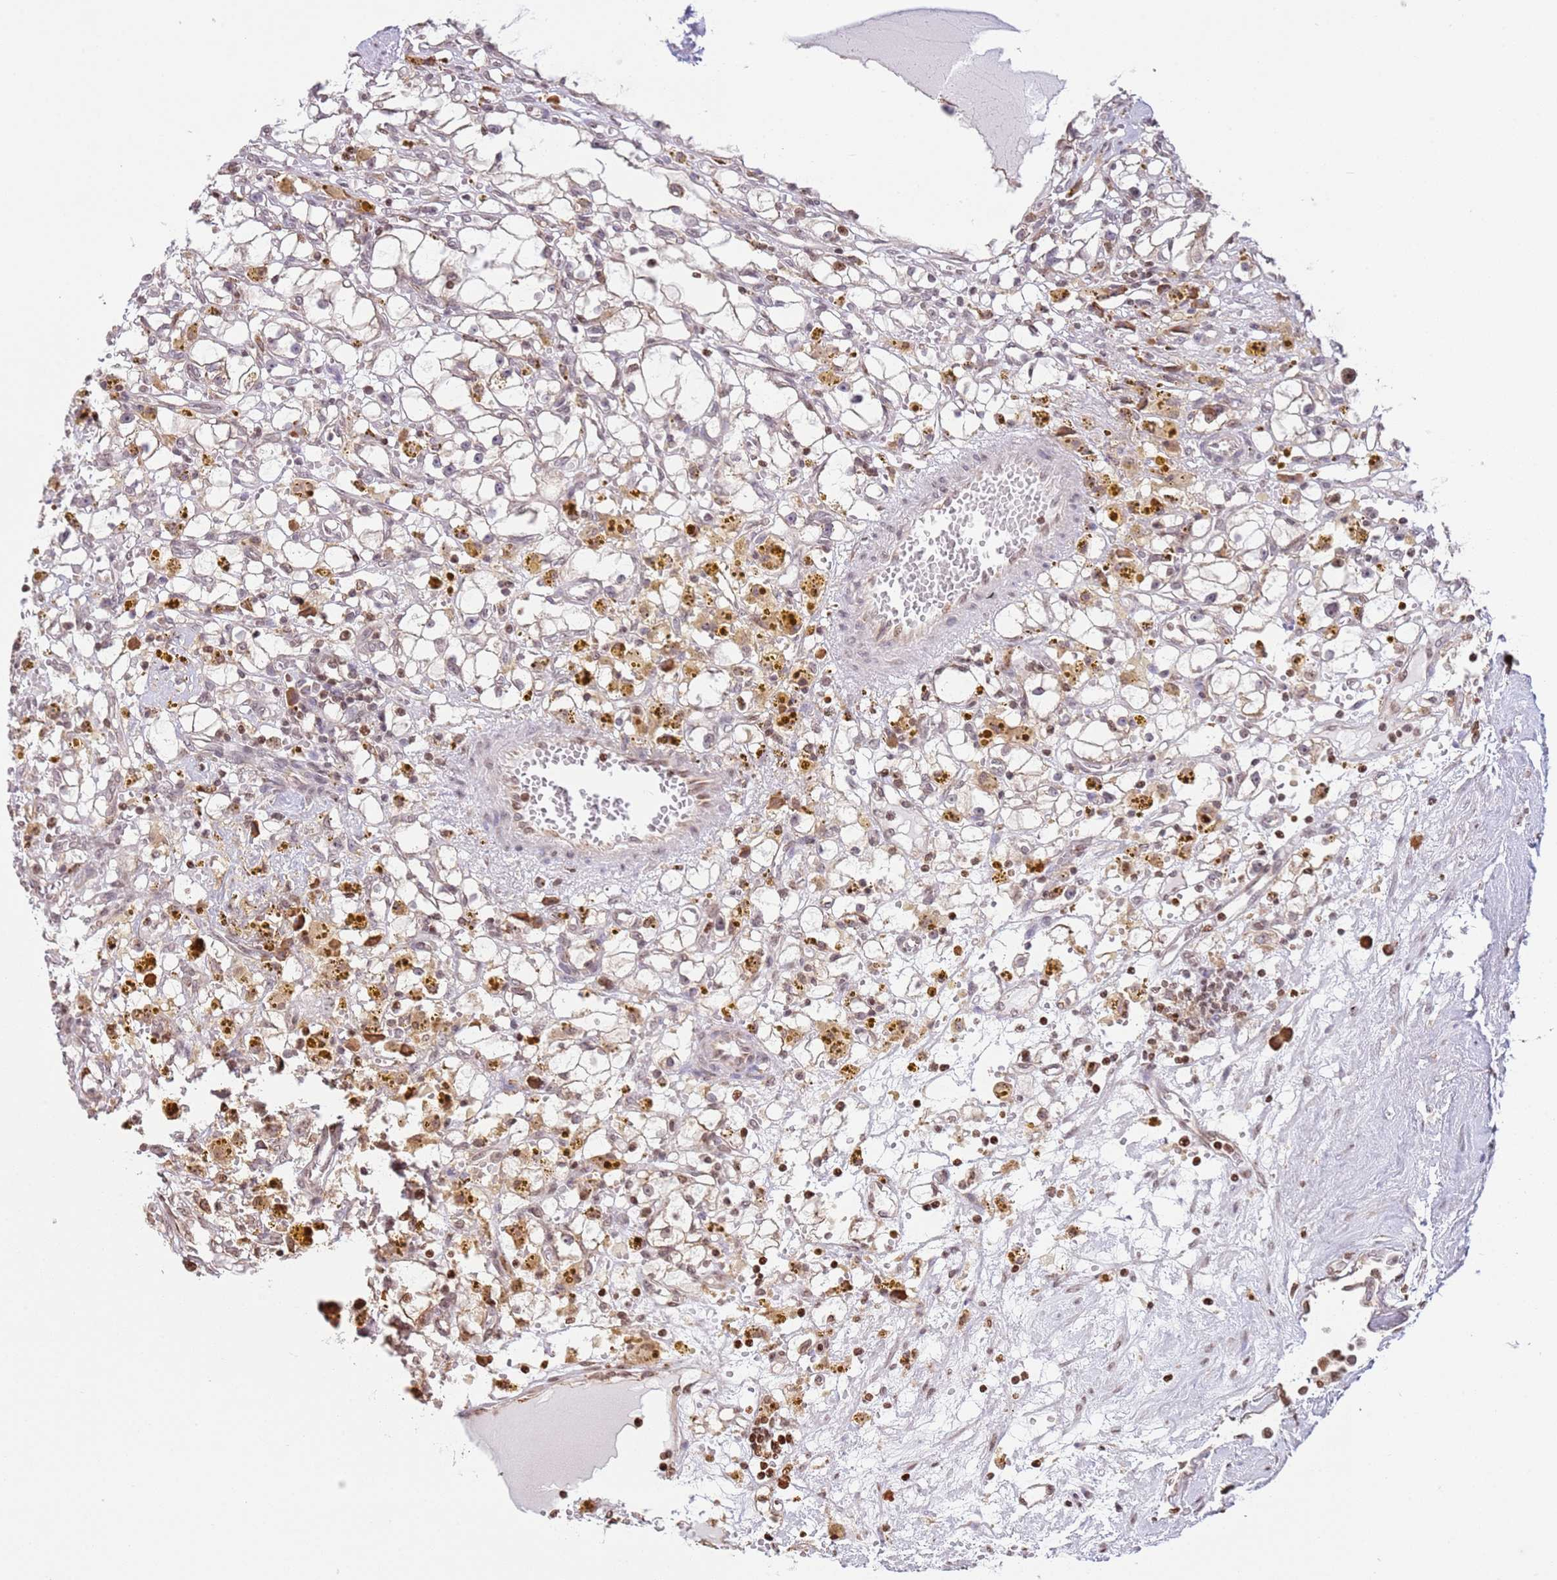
{"staining": {"intensity": "weak", "quantity": "25%-75%", "location": "cytoplasmic/membranous,nuclear"}, "tissue": "renal cancer", "cell_type": "Tumor cells", "image_type": "cancer", "snomed": [{"axis": "morphology", "description": "Adenocarcinoma, NOS"}, {"axis": "topography", "description": "Kidney"}], "caption": "Weak cytoplasmic/membranous and nuclear staining for a protein is identified in about 25%-75% of tumor cells of renal cancer (adenocarcinoma) using IHC.", "gene": "SCAF1", "patient": {"sex": "male", "age": 56}}